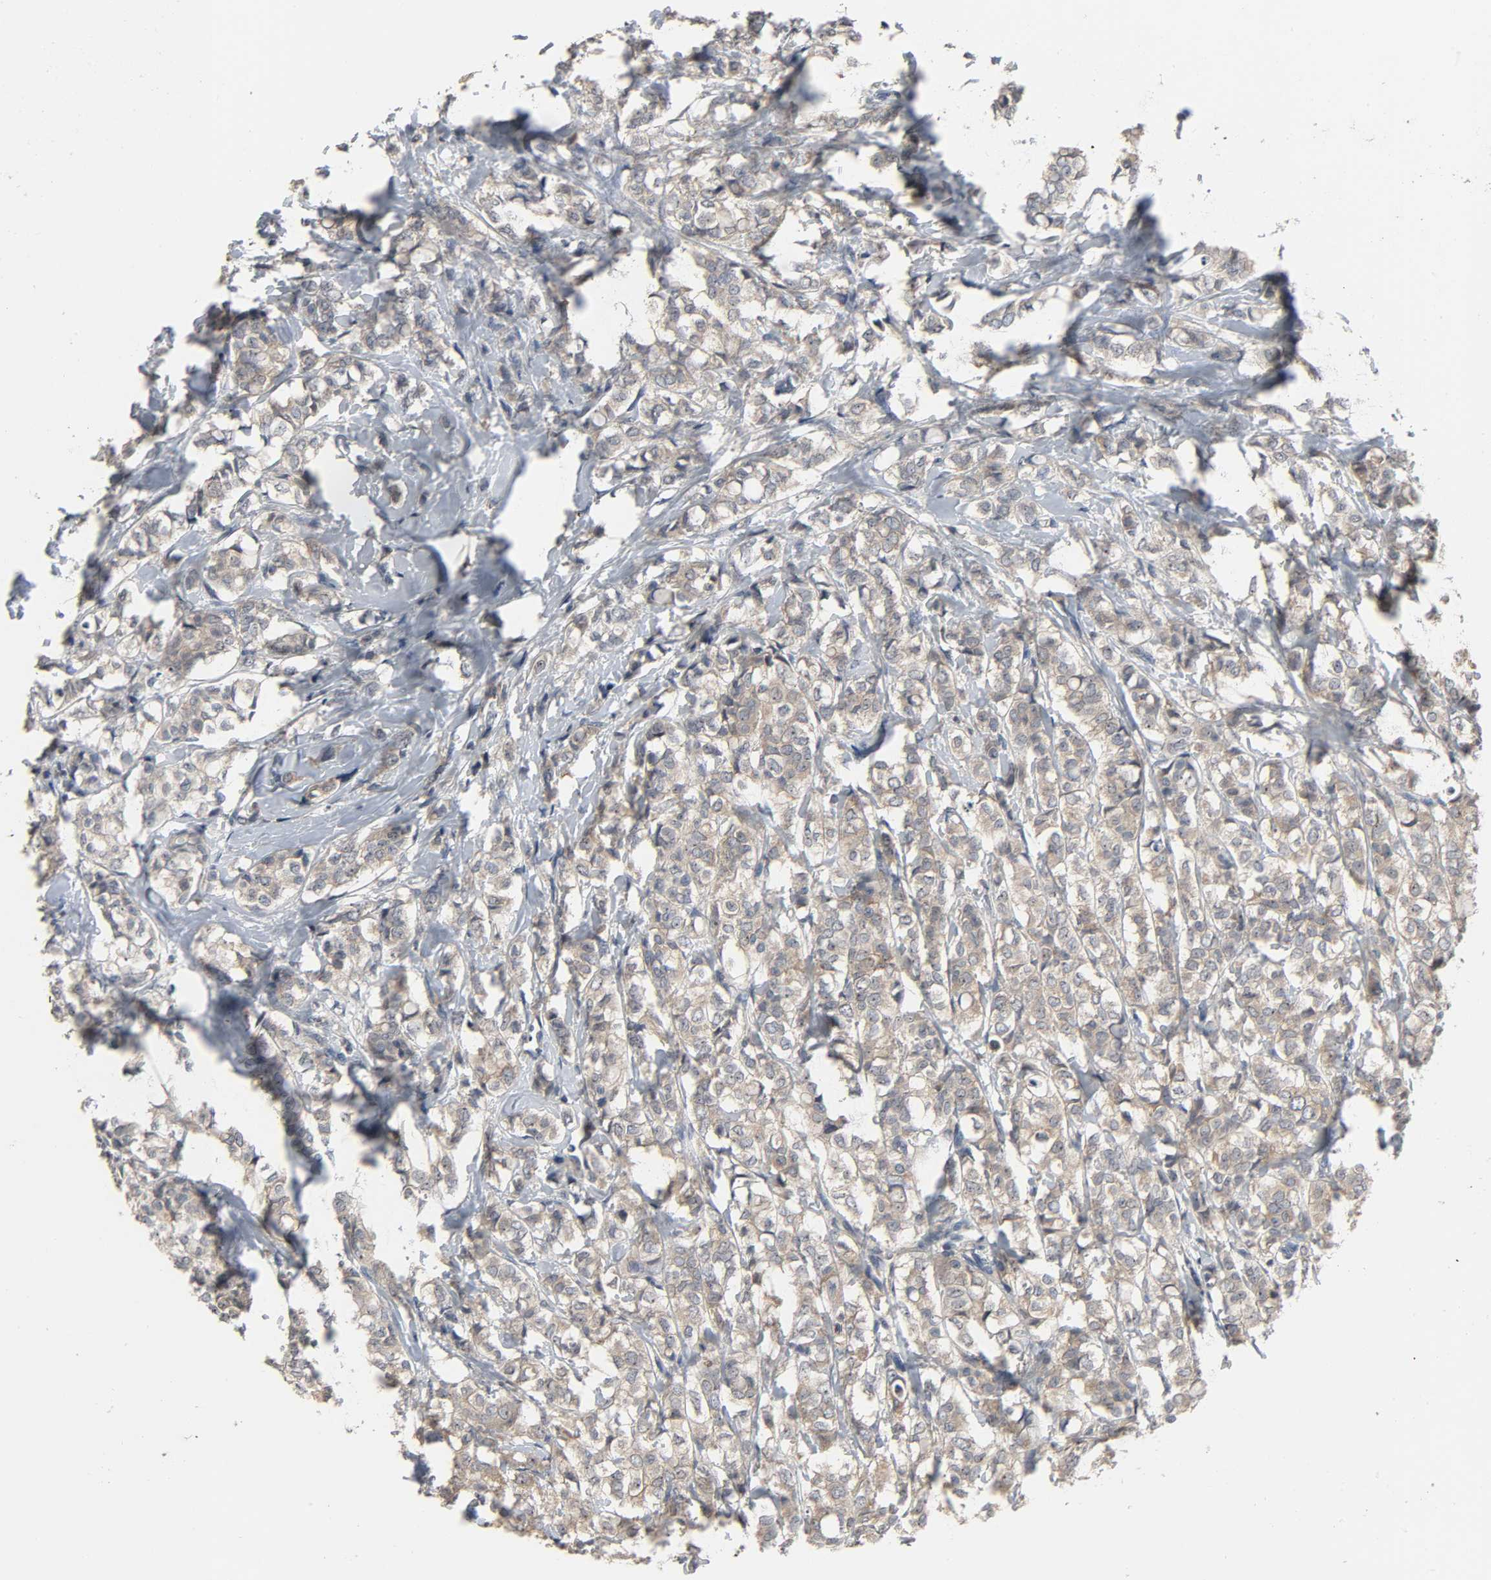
{"staining": {"intensity": "moderate", "quantity": ">75%", "location": "cytoplasmic/membranous"}, "tissue": "breast cancer", "cell_type": "Tumor cells", "image_type": "cancer", "snomed": [{"axis": "morphology", "description": "Lobular carcinoma"}, {"axis": "topography", "description": "Breast"}], "caption": "Immunohistochemistry staining of lobular carcinoma (breast), which demonstrates medium levels of moderate cytoplasmic/membranous staining in approximately >75% of tumor cells indicating moderate cytoplasmic/membranous protein positivity. The staining was performed using DAB (brown) for protein detection and nuclei were counterstained in hematoxylin (blue).", "gene": "PLEKHA2", "patient": {"sex": "female", "age": 60}}